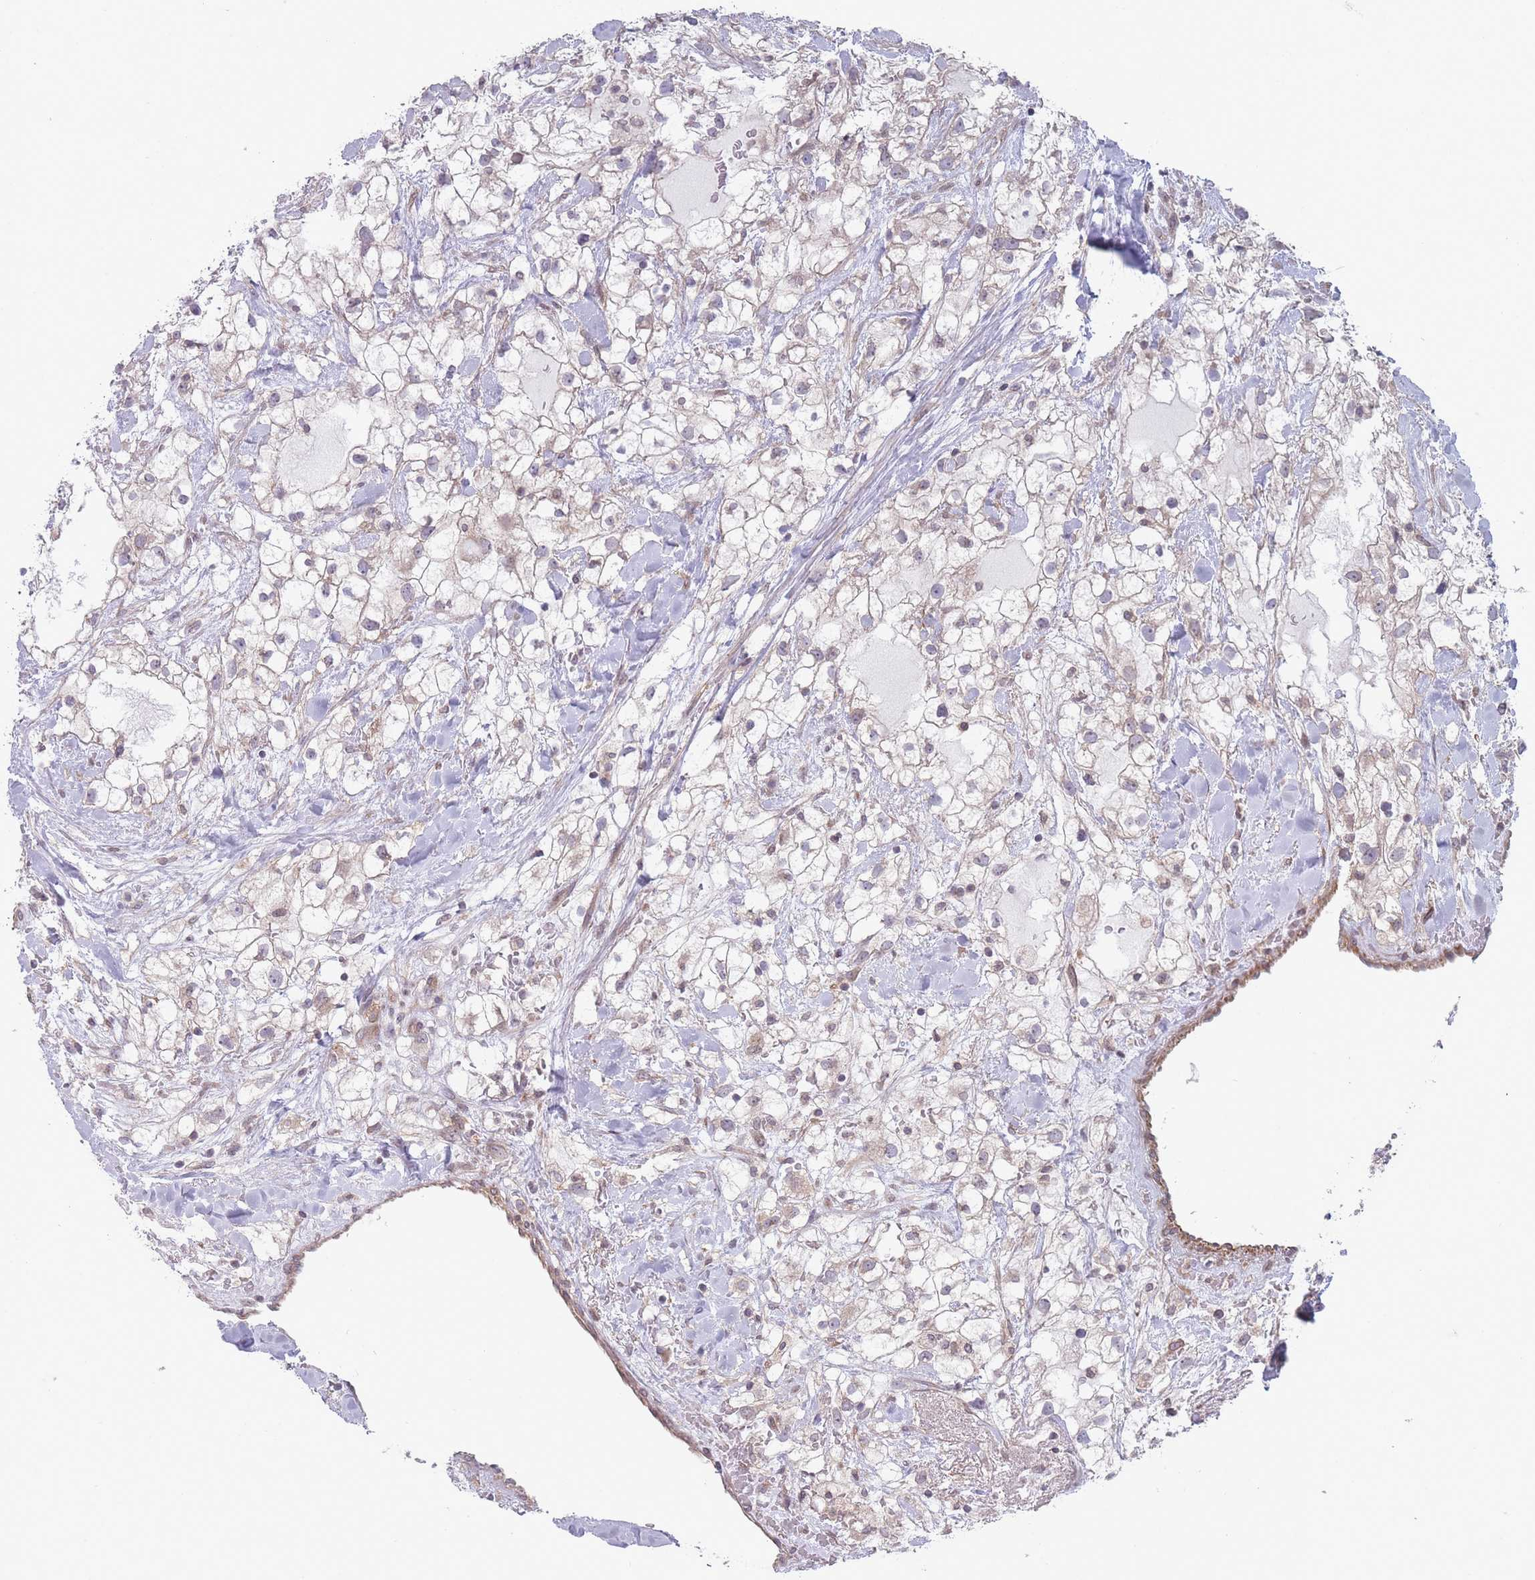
{"staining": {"intensity": "weak", "quantity": "<25%", "location": "cytoplasmic/membranous"}, "tissue": "renal cancer", "cell_type": "Tumor cells", "image_type": "cancer", "snomed": [{"axis": "morphology", "description": "Adenocarcinoma, NOS"}, {"axis": "topography", "description": "Kidney"}], "caption": "Tumor cells are negative for protein expression in human adenocarcinoma (renal). Brightfield microscopy of IHC stained with DAB (3,3'-diaminobenzidine) (brown) and hematoxylin (blue), captured at high magnification.", "gene": "VRK2", "patient": {"sex": "male", "age": 59}}